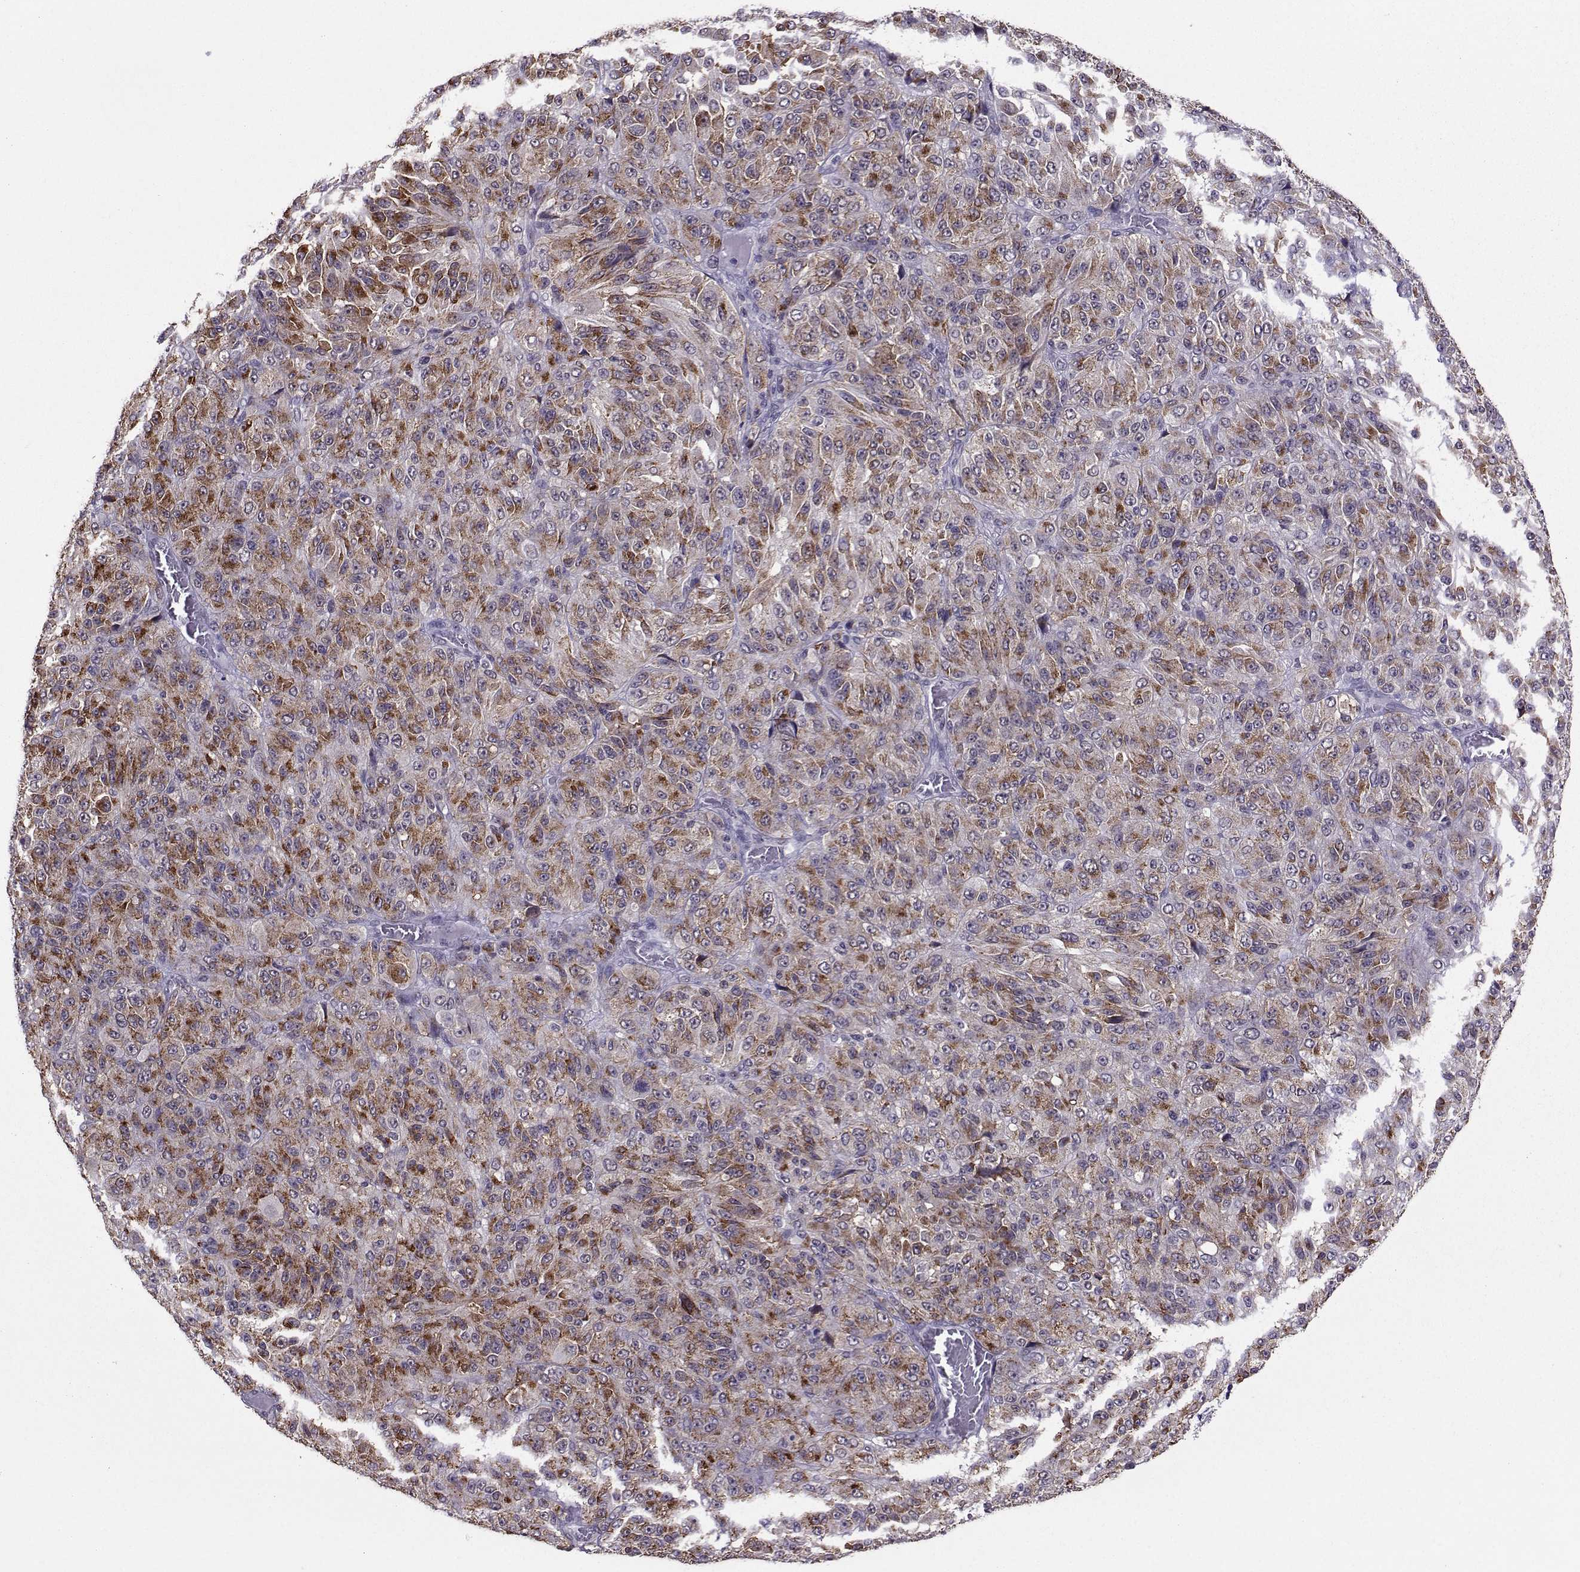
{"staining": {"intensity": "moderate", "quantity": ">75%", "location": "cytoplasmic/membranous"}, "tissue": "melanoma", "cell_type": "Tumor cells", "image_type": "cancer", "snomed": [{"axis": "morphology", "description": "Malignant melanoma, Metastatic site"}, {"axis": "topography", "description": "Brain"}], "caption": "There is medium levels of moderate cytoplasmic/membranous expression in tumor cells of malignant melanoma (metastatic site), as demonstrated by immunohistochemical staining (brown color).", "gene": "DDX20", "patient": {"sex": "female", "age": 56}}